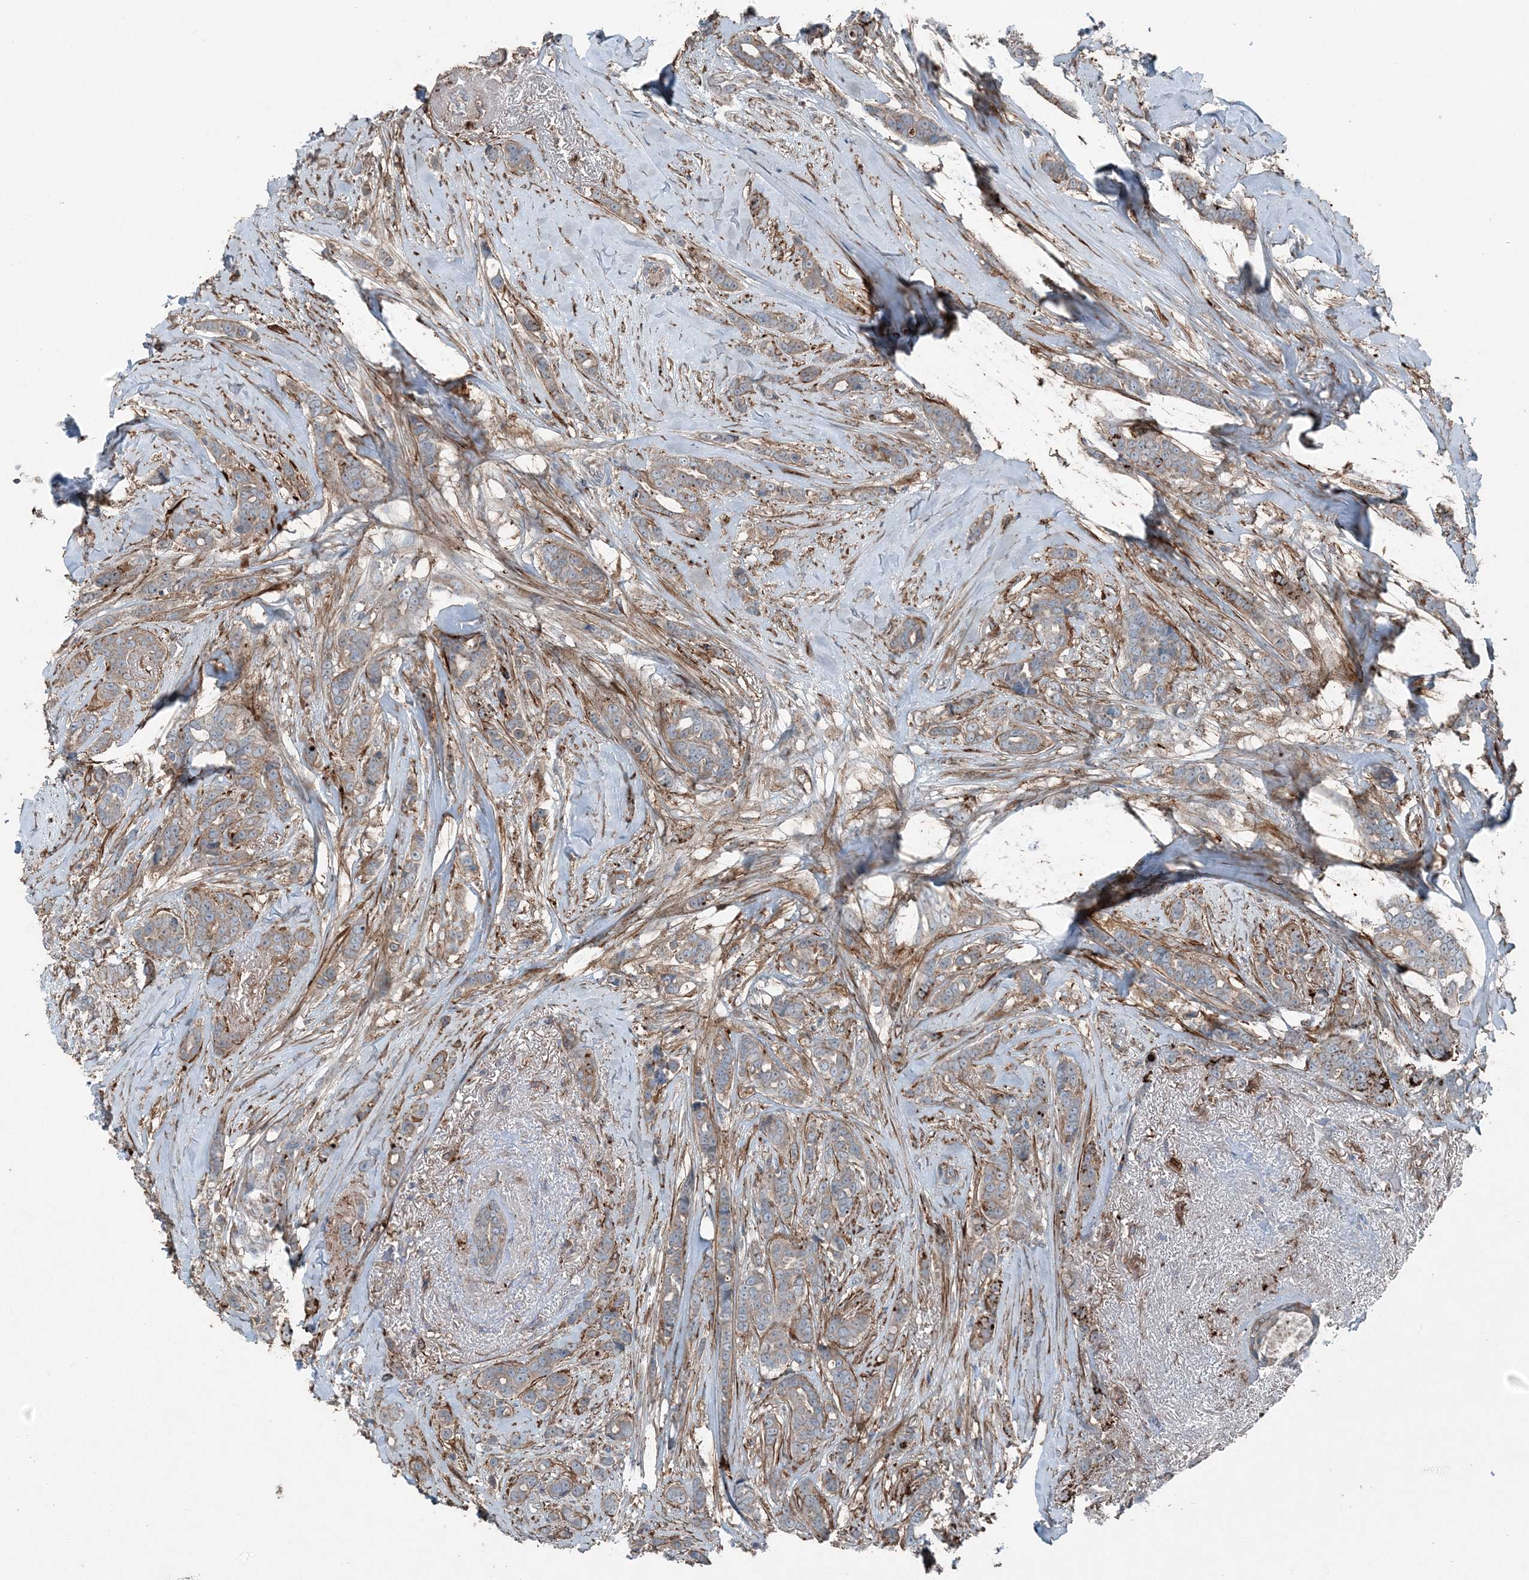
{"staining": {"intensity": "weak", "quantity": ">75%", "location": "cytoplasmic/membranous"}, "tissue": "breast cancer", "cell_type": "Tumor cells", "image_type": "cancer", "snomed": [{"axis": "morphology", "description": "Lobular carcinoma"}, {"axis": "topography", "description": "Breast"}], "caption": "Protein expression analysis of human breast cancer (lobular carcinoma) reveals weak cytoplasmic/membranous expression in approximately >75% of tumor cells.", "gene": "KY", "patient": {"sex": "female", "age": 51}}